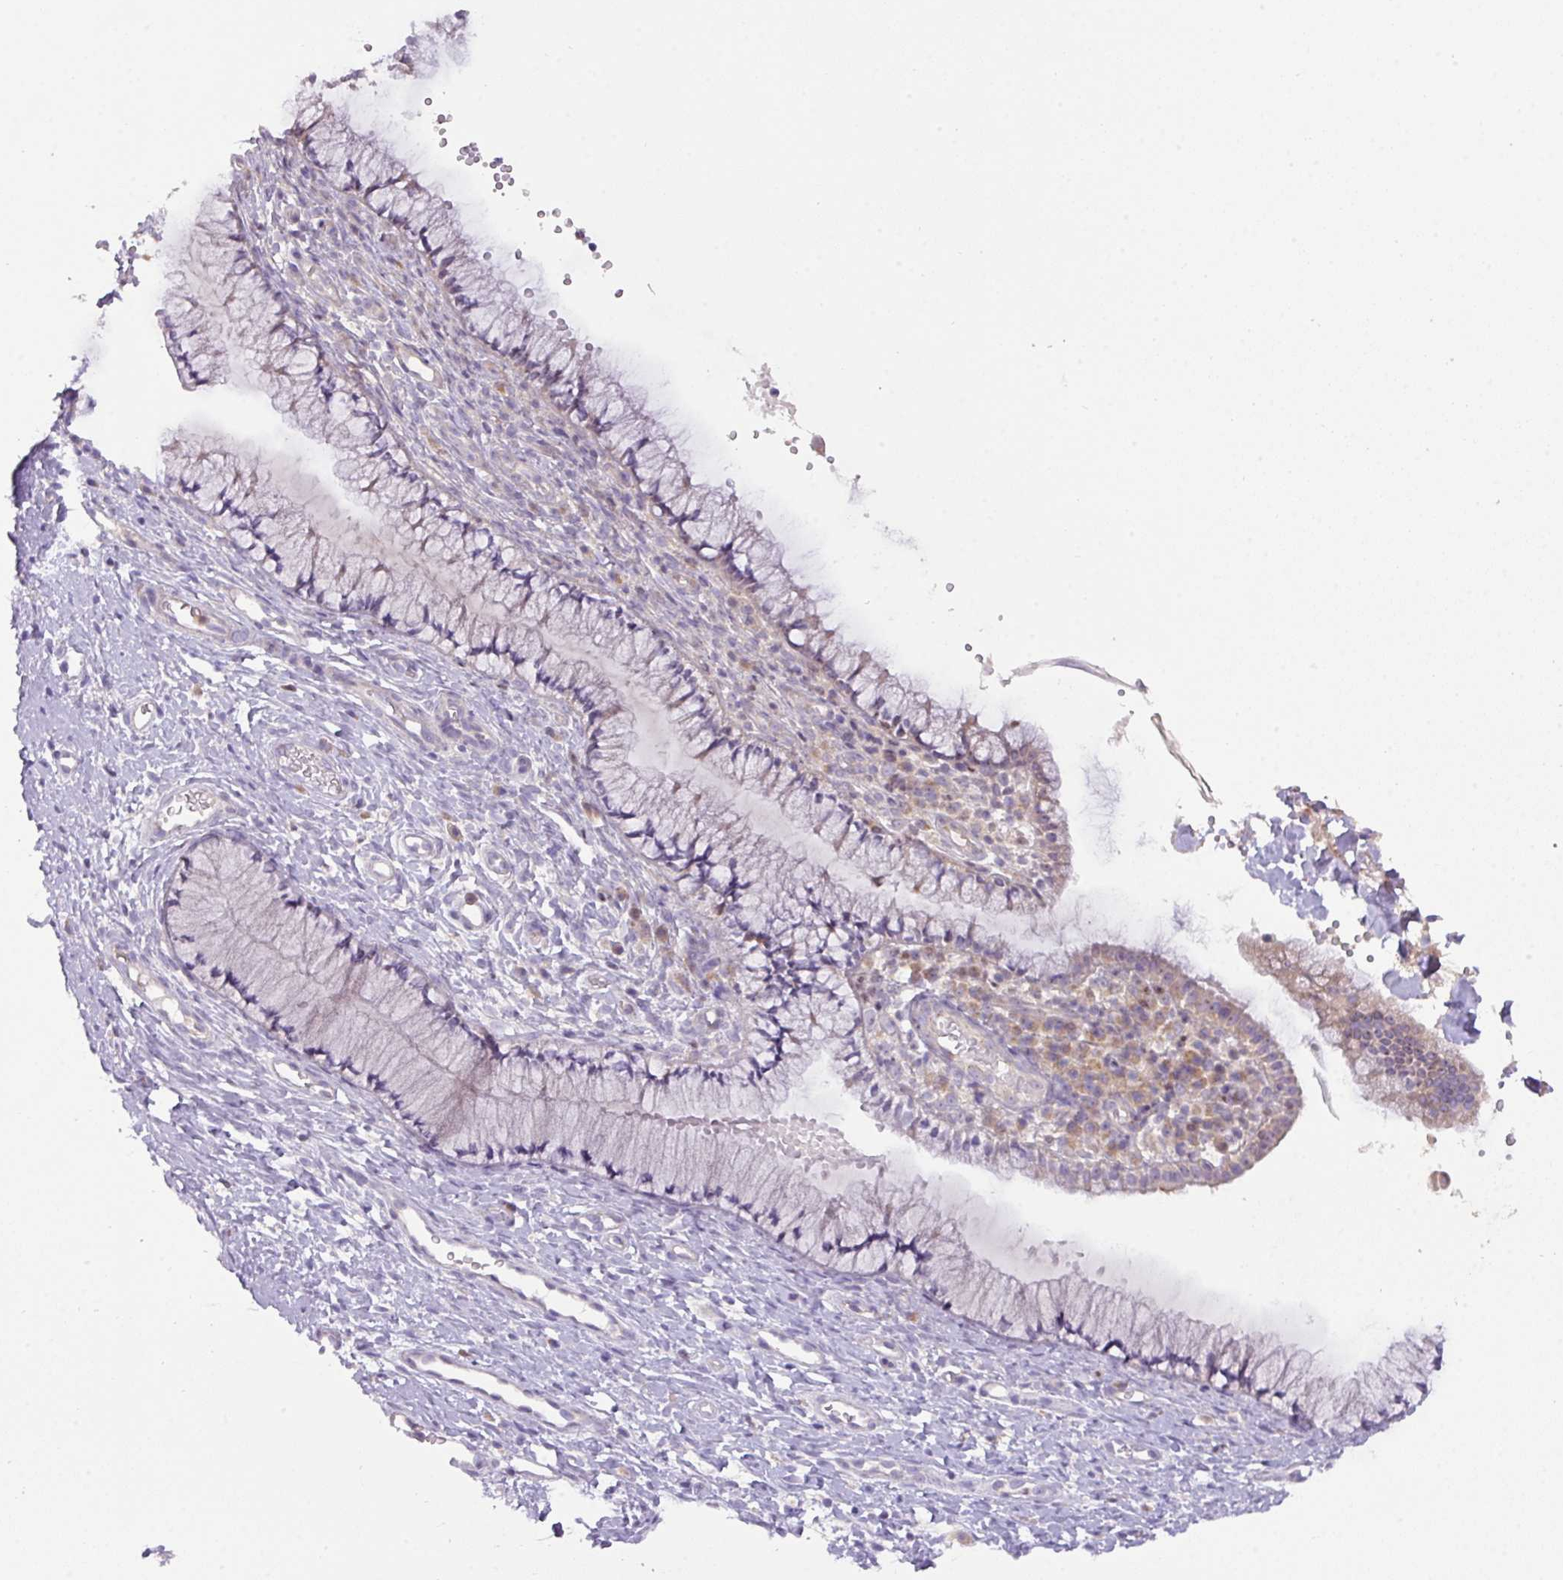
{"staining": {"intensity": "negative", "quantity": "none", "location": "none"}, "tissue": "cervix", "cell_type": "Glandular cells", "image_type": "normal", "snomed": [{"axis": "morphology", "description": "Normal tissue, NOS"}, {"axis": "topography", "description": "Cervix"}], "caption": "Normal cervix was stained to show a protein in brown. There is no significant expression in glandular cells. (Stains: DAB (3,3'-diaminobenzidine) IHC with hematoxylin counter stain, Microscopy: brightfield microscopy at high magnification).", "gene": "ZNF394", "patient": {"sex": "female", "age": 36}}